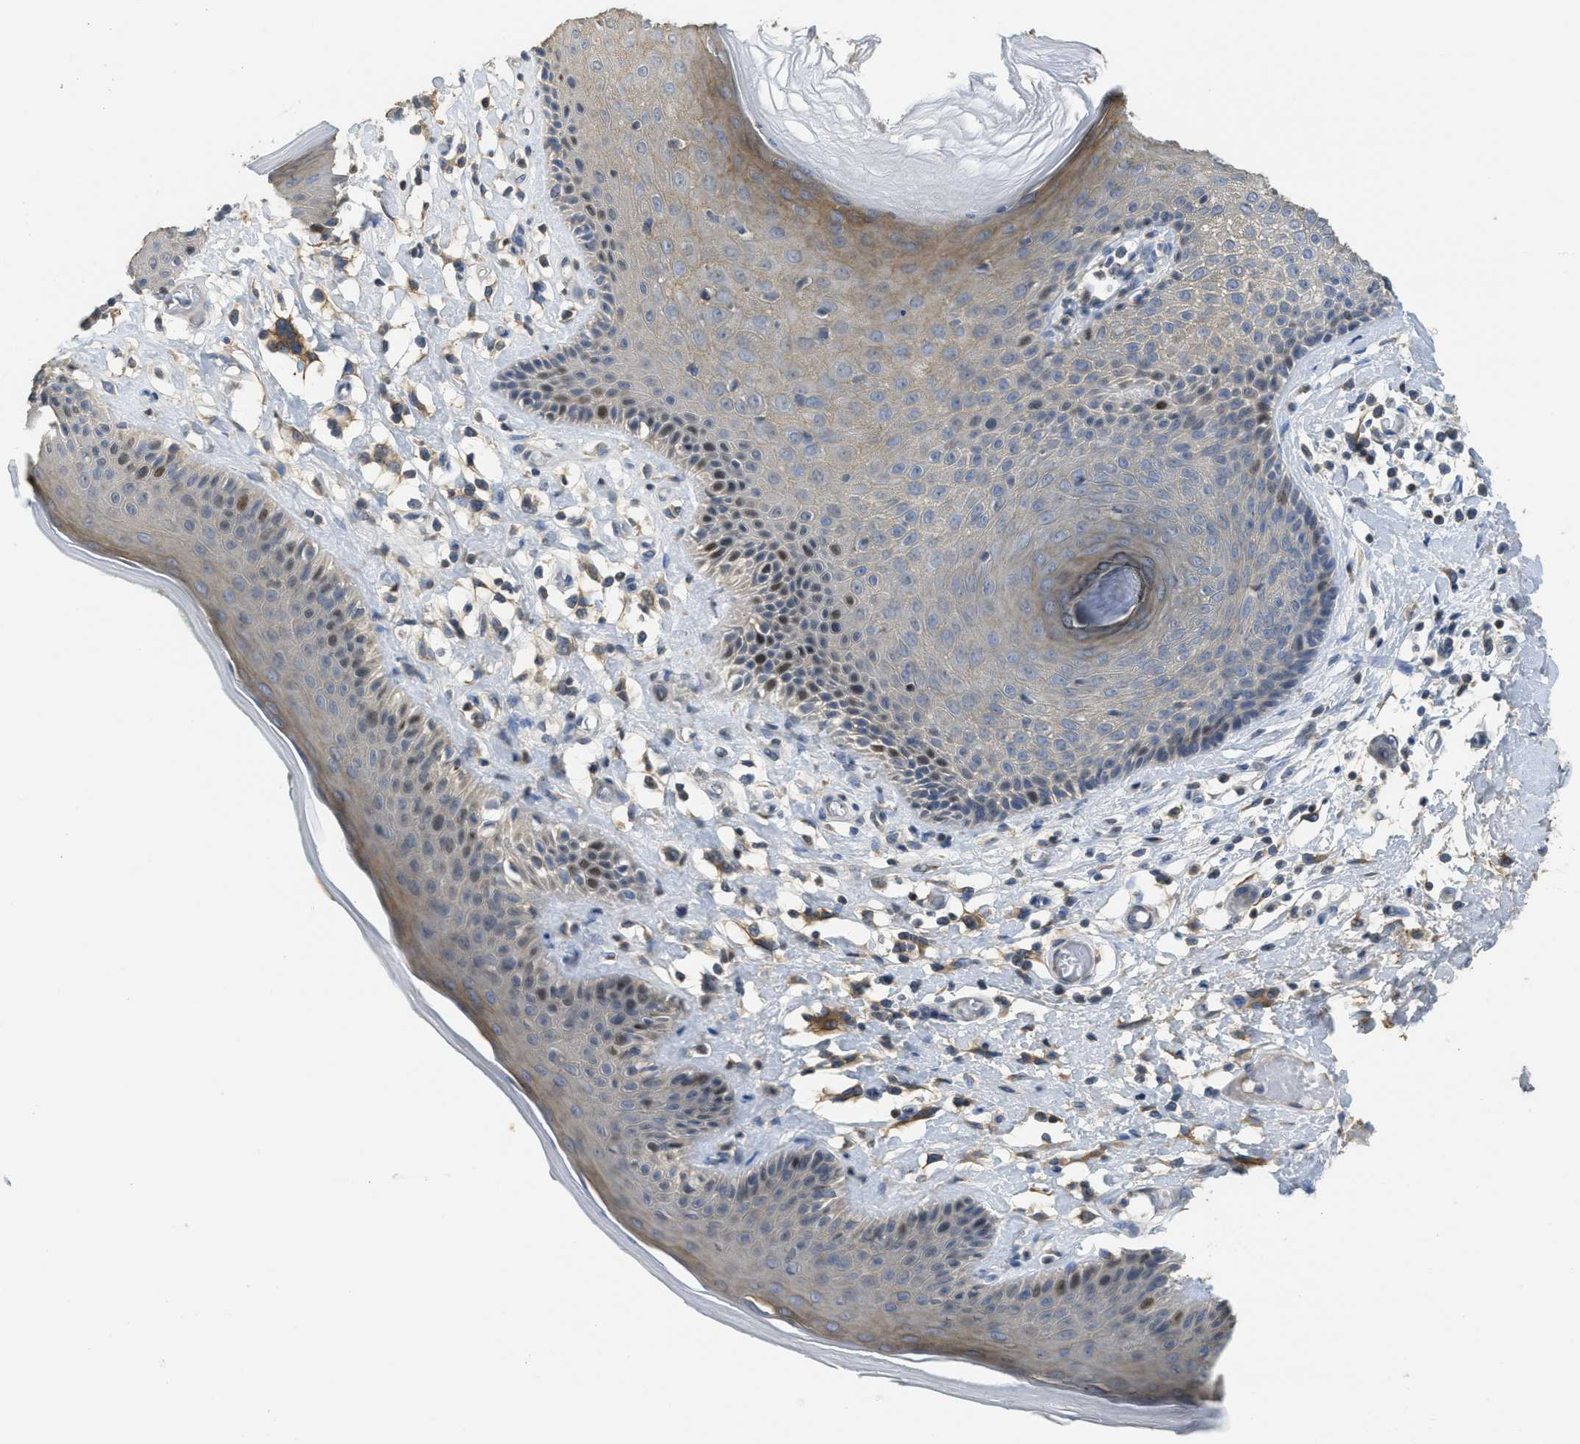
{"staining": {"intensity": "moderate", "quantity": "25%-75%", "location": "cytoplasmic/membranous"}, "tissue": "skin", "cell_type": "Epidermal cells", "image_type": "normal", "snomed": [{"axis": "morphology", "description": "Normal tissue, NOS"}, {"axis": "topography", "description": "Vulva"}], "caption": "Immunohistochemistry of unremarkable skin displays medium levels of moderate cytoplasmic/membranous positivity in approximately 25%-75% of epidermal cells.", "gene": "SFXN2", "patient": {"sex": "female", "age": 73}}